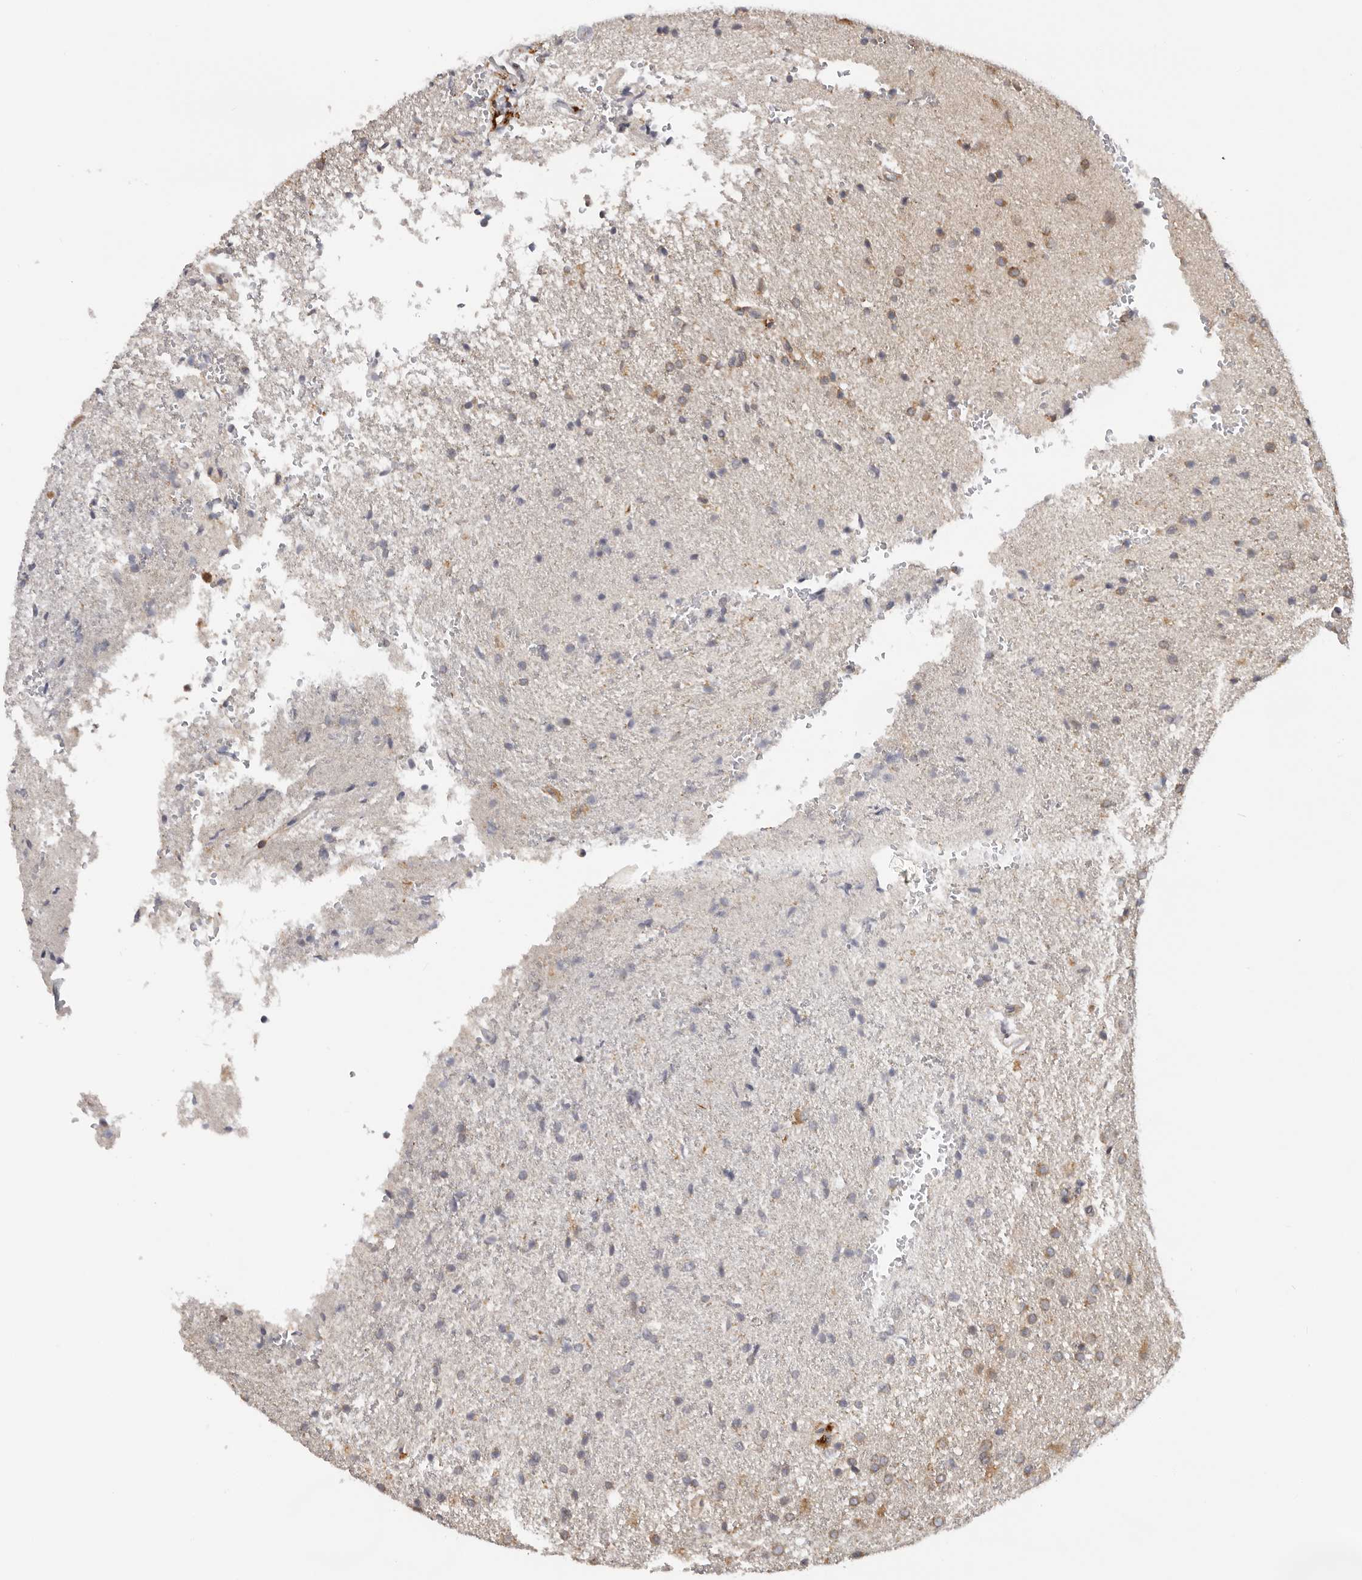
{"staining": {"intensity": "moderate", "quantity": "25%-75%", "location": "cytoplasmic/membranous"}, "tissue": "glioma", "cell_type": "Tumor cells", "image_type": "cancer", "snomed": [{"axis": "morphology", "description": "Glioma, malignant, High grade"}, {"axis": "topography", "description": "Brain"}], "caption": "This micrograph demonstrates glioma stained with IHC to label a protein in brown. The cytoplasmic/membranous of tumor cells show moderate positivity for the protein. Nuclei are counter-stained blue.", "gene": "PPP1R42", "patient": {"sex": "male", "age": 72}}